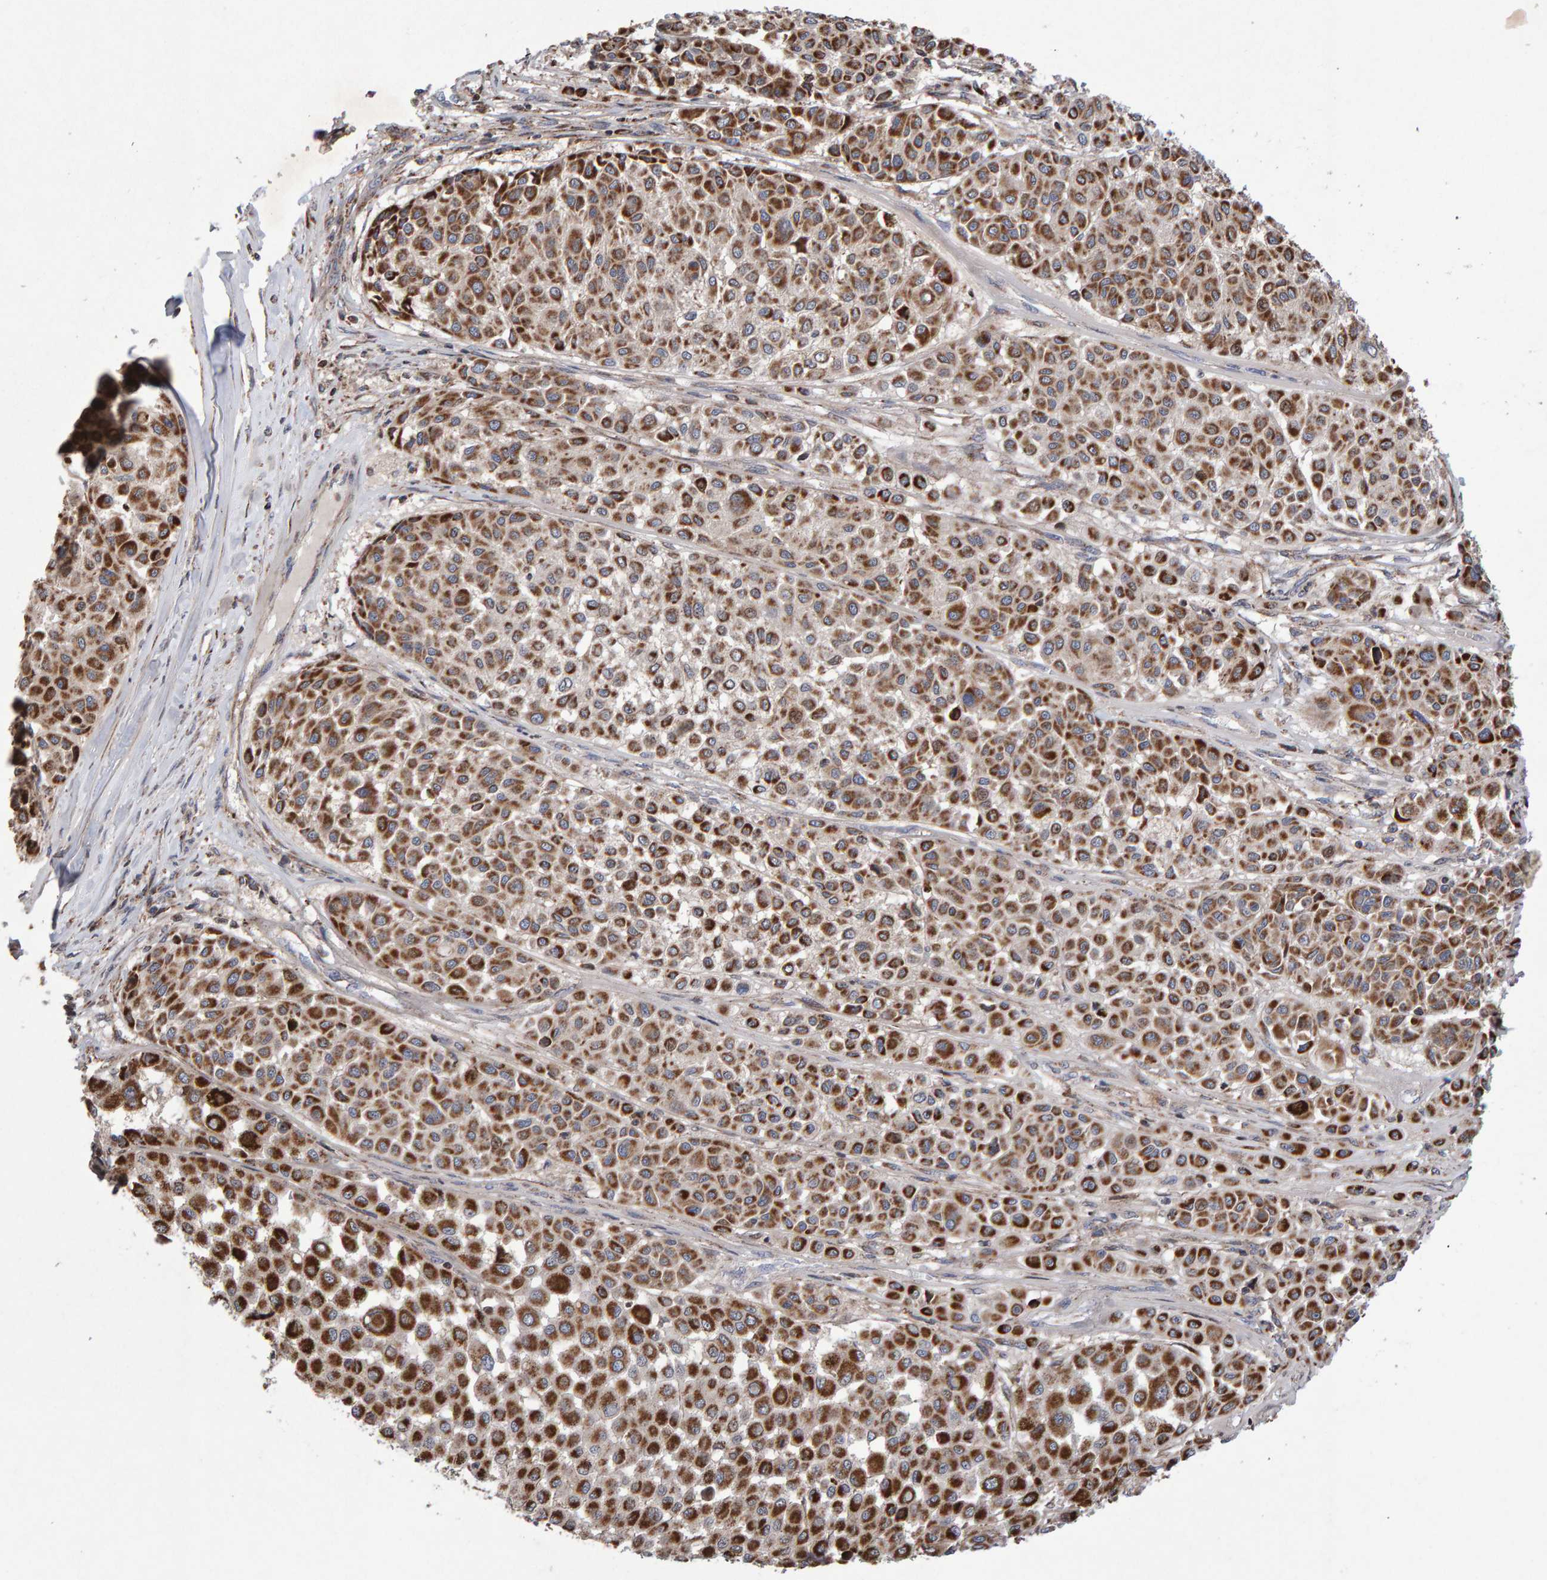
{"staining": {"intensity": "strong", "quantity": ">75%", "location": "cytoplasmic/membranous"}, "tissue": "melanoma", "cell_type": "Tumor cells", "image_type": "cancer", "snomed": [{"axis": "morphology", "description": "Malignant melanoma, Metastatic site"}, {"axis": "topography", "description": "Soft tissue"}], "caption": "This micrograph exhibits IHC staining of melanoma, with high strong cytoplasmic/membranous staining in approximately >75% of tumor cells.", "gene": "PECR", "patient": {"sex": "male", "age": 41}}